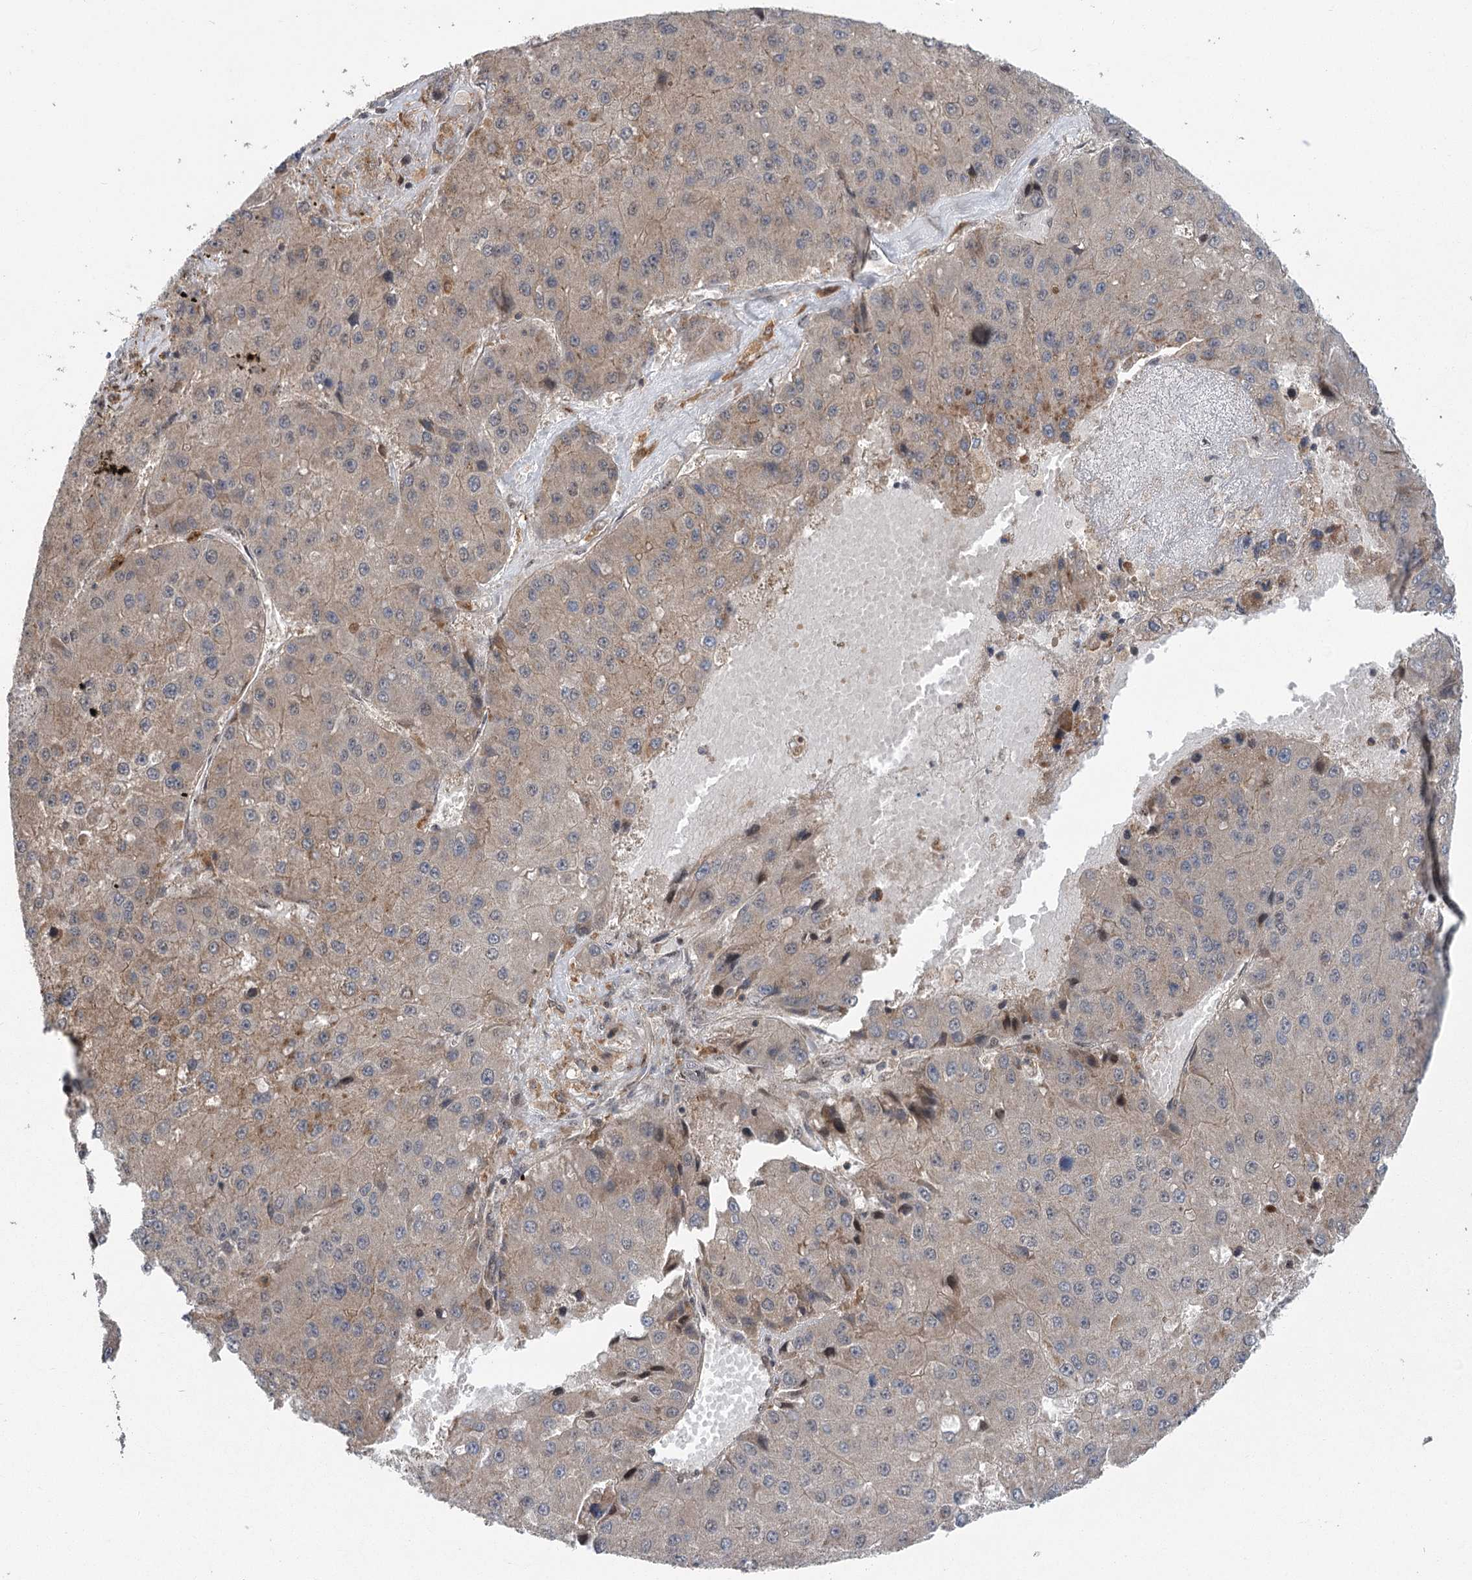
{"staining": {"intensity": "weak", "quantity": "25%-75%", "location": "cytoplasmic/membranous"}, "tissue": "liver cancer", "cell_type": "Tumor cells", "image_type": "cancer", "snomed": [{"axis": "morphology", "description": "Carcinoma, Hepatocellular, NOS"}, {"axis": "topography", "description": "Liver"}], "caption": "Liver hepatocellular carcinoma was stained to show a protein in brown. There is low levels of weak cytoplasmic/membranous expression in about 25%-75% of tumor cells.", "gene": "C12orf4", "patient": {"sex": "female", "age": 73}}